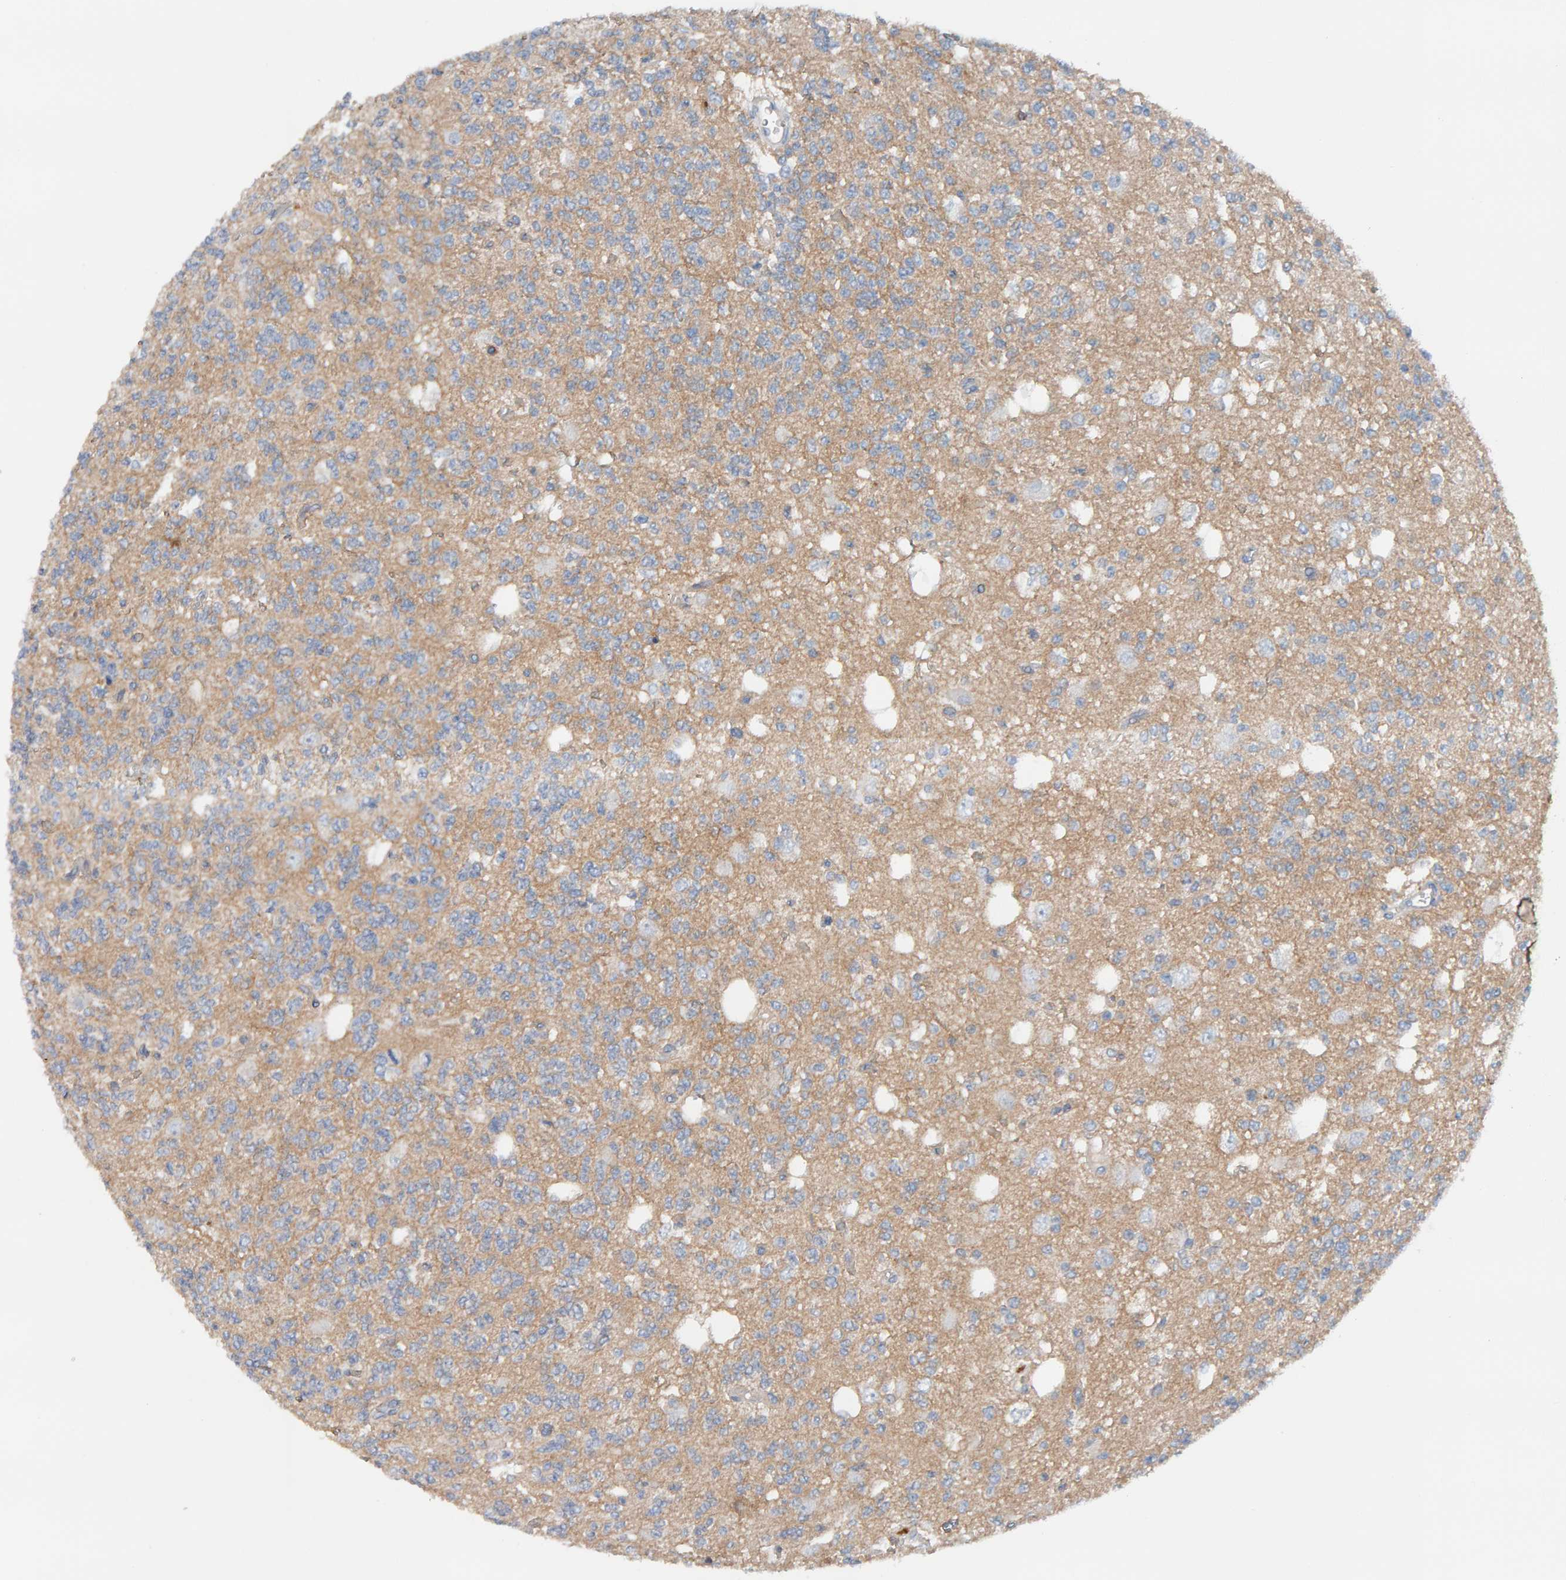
{"staining": {"intensity": "weak", "quantity": "<25%", "location": "cytoplasmic/membranous"}, "tissue": "glioma", "cell_type": "Tumor cells", "image_type": "cancer", "snomed": [{"axis": "morphology", "description": "Glioma, malignant, Low grade"}, {"axis": "topography", "description": "Brain"}], "caption": "The photomicrograph shows no significant expression in tumor cells of low-grade glioma (malignant). The staining was performed using DAB to visualize the protein expression in brown, while the nuclei were stained in blue with hematoxylin (Magnification: 20x).", "gene": "FYN", "patient": {"sex": "male", "age": 38}}